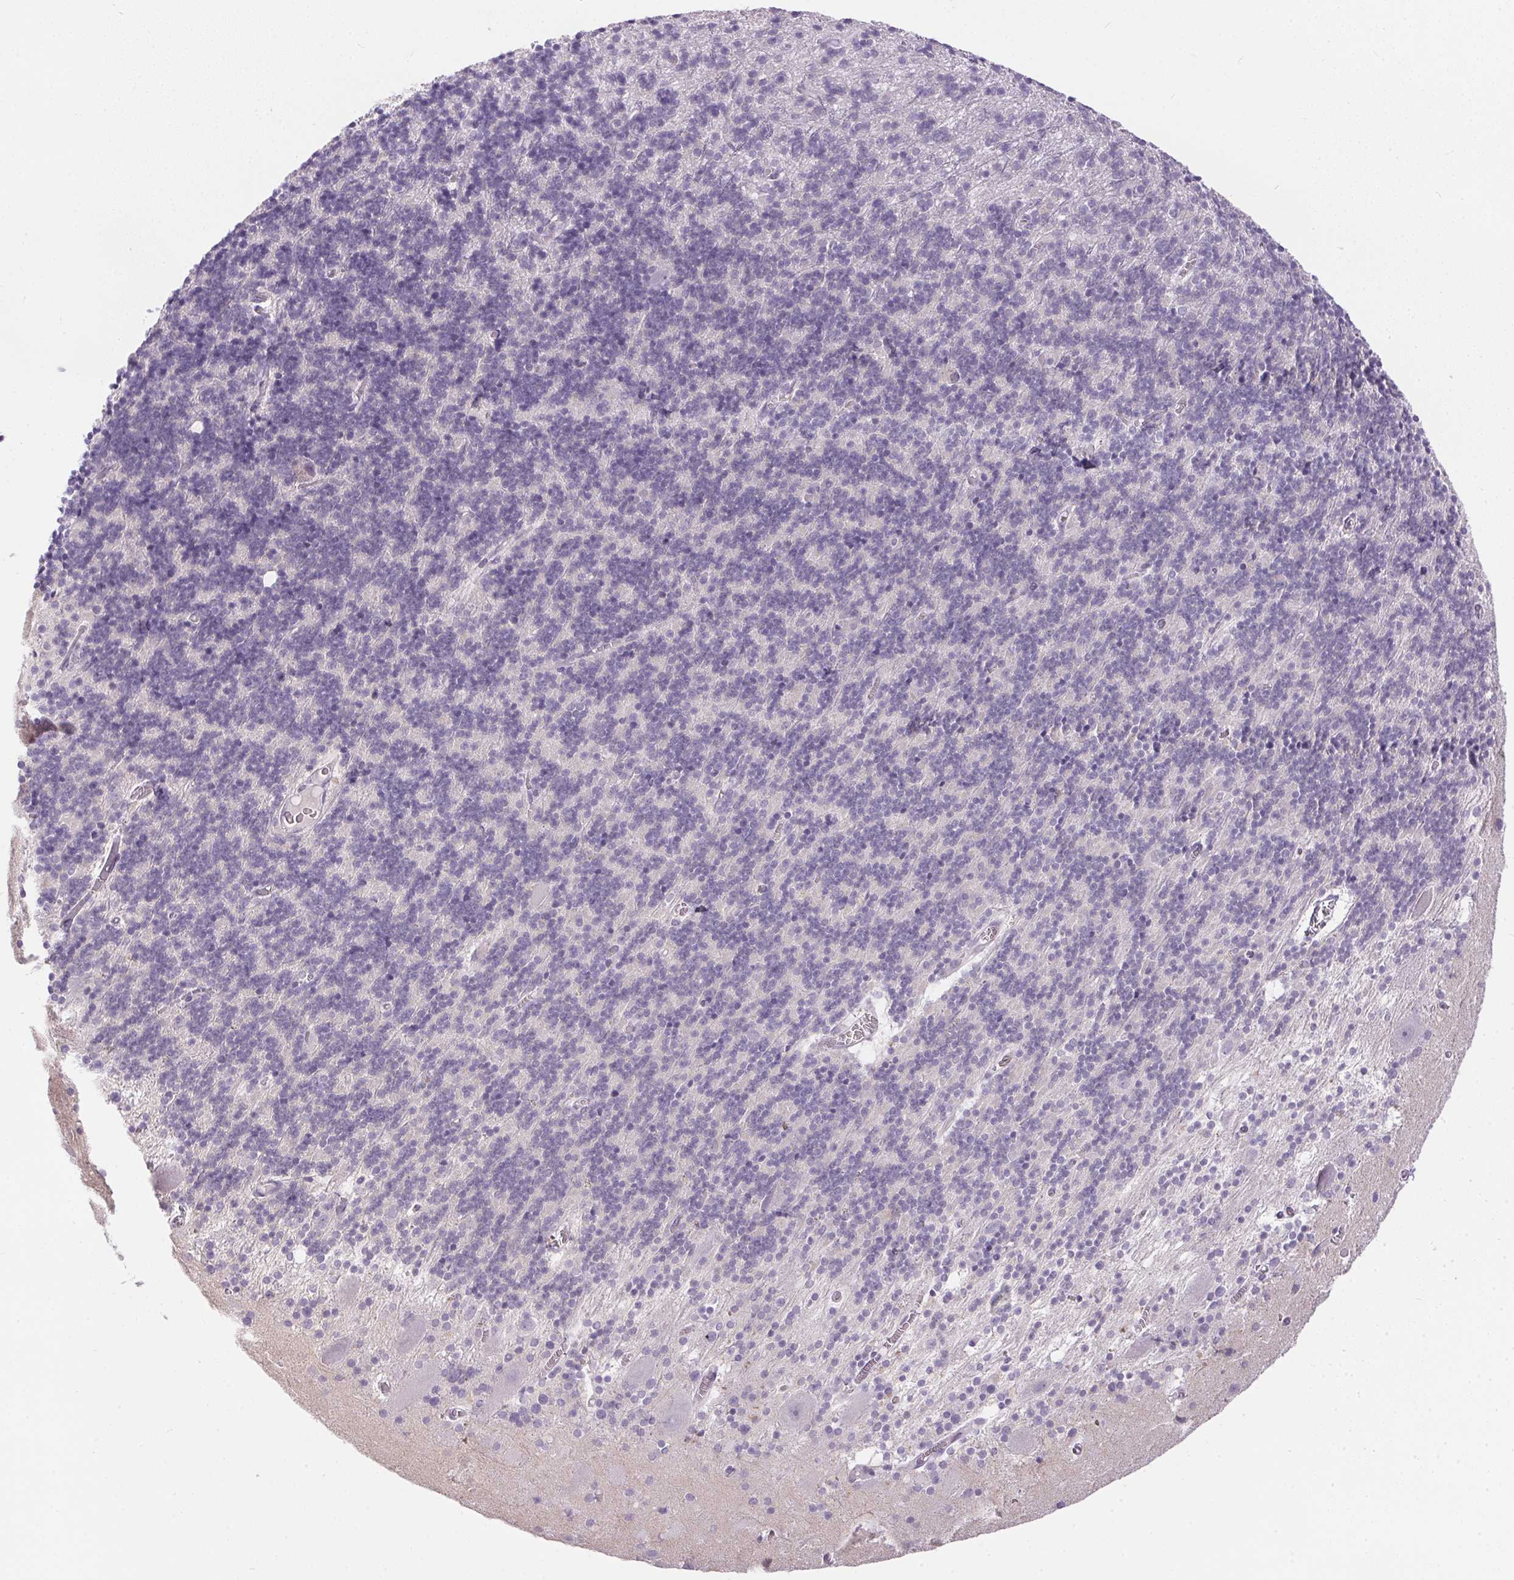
{"staining": {"intensity": "negative", "quantity": "none", "location": "none"}, "tissue": "cerebellum", "cell_type": "Cells in granular layer", "image_type": "normal", "snomed": [{"axis": "morphology", "description": "Normal tissue, NOS"}, {"axis": "topography", "description": "Cerebellum"}], "caption": "DAB (3,3'-diaminobenzidine) immunohistochemical staining of benign cerebellum exhibits no significant expression in cells in granular layer. (DAB IHC visualized using brightfield microscopy, high magnification).", "gene": "GBP6", "patient": {"sex": "male", "age": 70}}